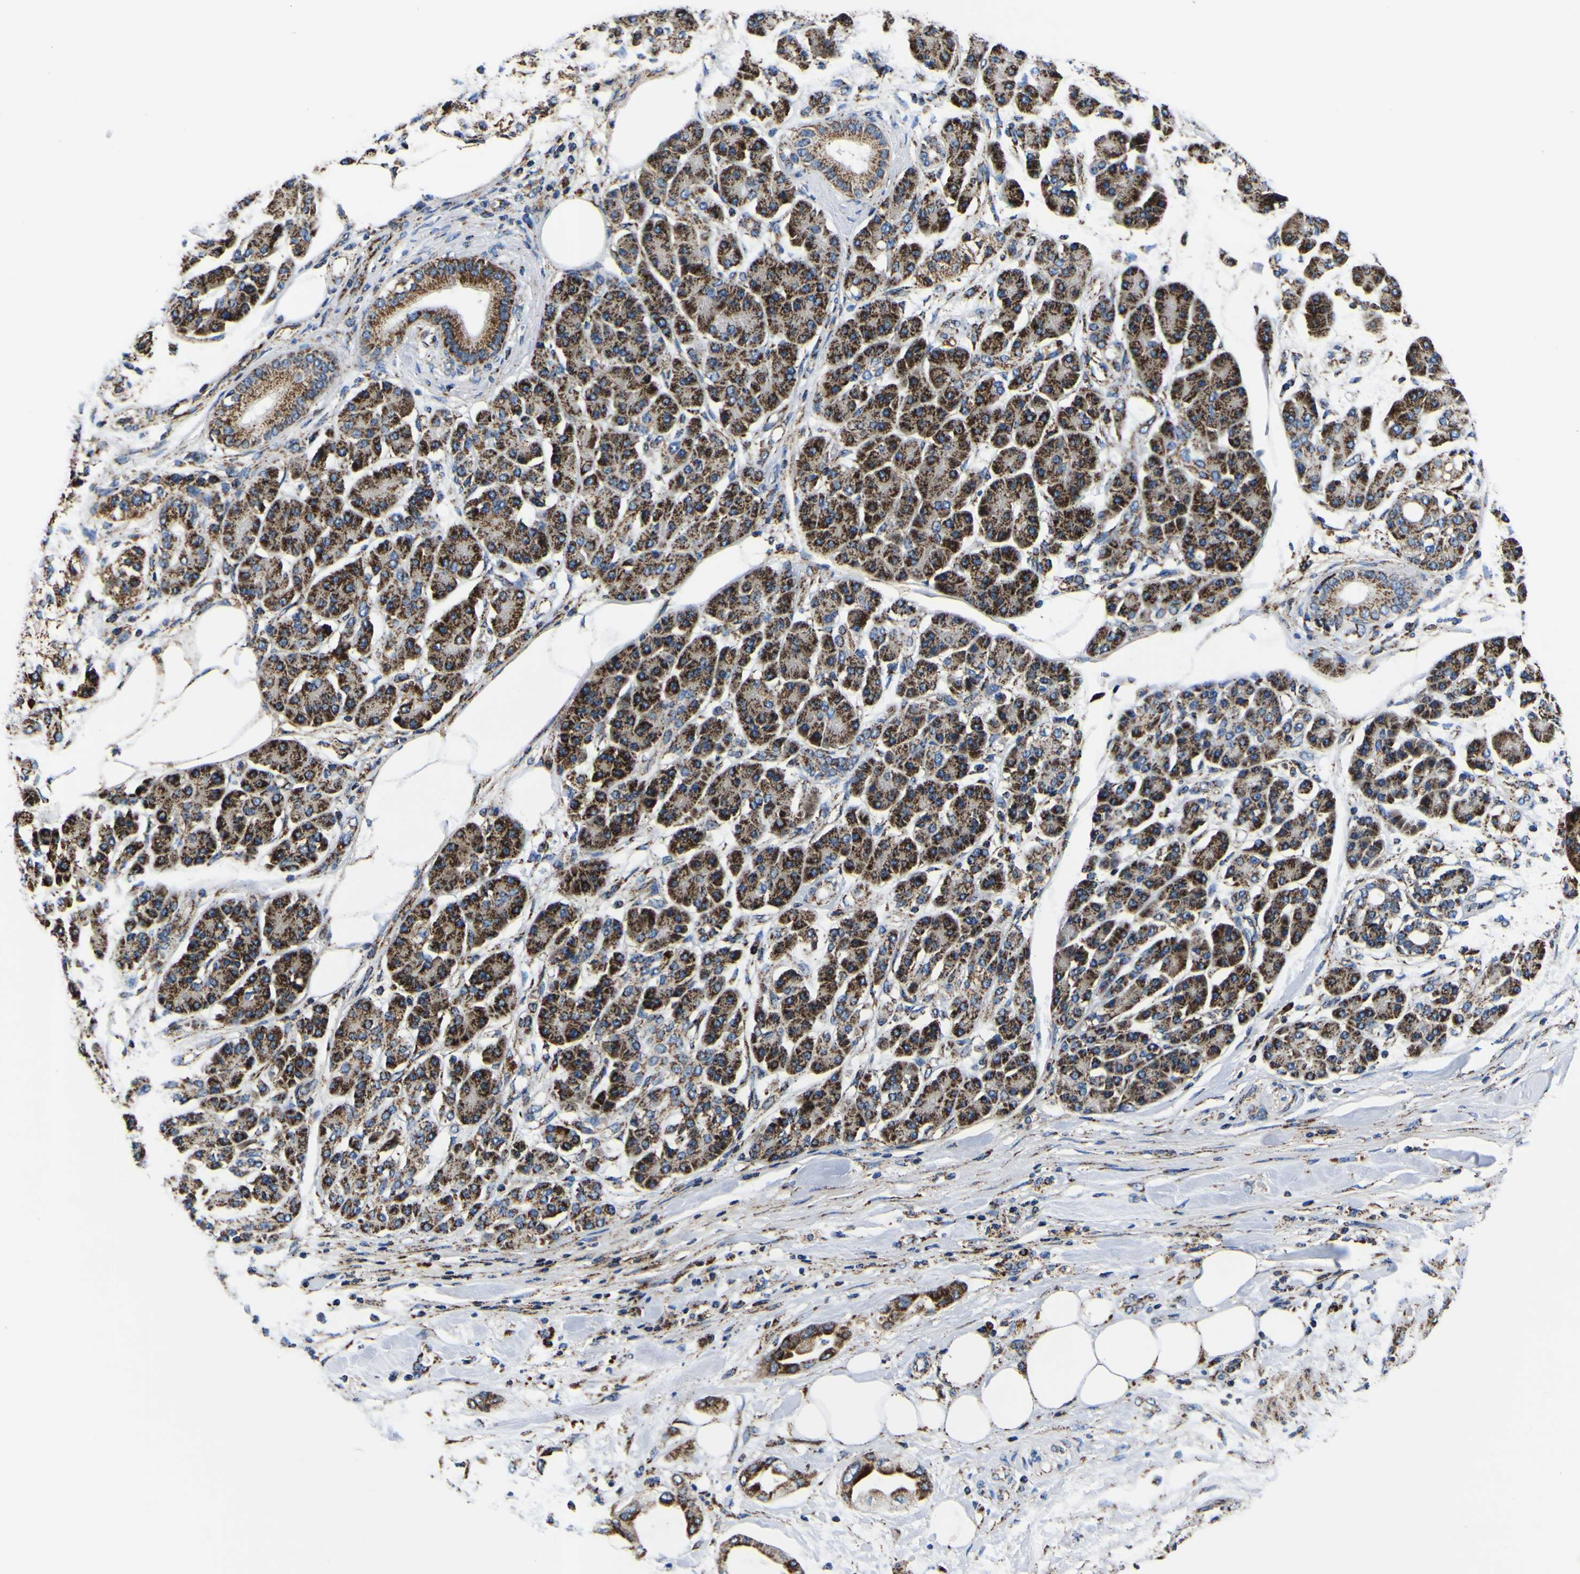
{"staining": {"intensity": "strong", "quantity": ">75%", "location": "cytoplasmic/membranous"}, "tissue": "pancreatic cancer", "cell_type": "Tumor cells", "image_type": "cancer", "snomed": [{"axis": "morphology", "description": "Adenocarcinoma, NOS"}, {"axis": "morphology", "description": "Adenocarcinoma, metastatic, NOS"}, {"axis": "topography", "description": "Lymph node"}, {"axis": "topography", "description": "Pancreas"}, {"axis": "topography", "description": "Duodenum"}], "caption": "Human pancreatic adenocarcinoma stained for a protein (brown) demonstrates strong cytoplasmic/membranous positive staining in approximately >75% of tumor cells.", "gene": "PTRH2", "patient": {"sex": "female", "age": 64}}